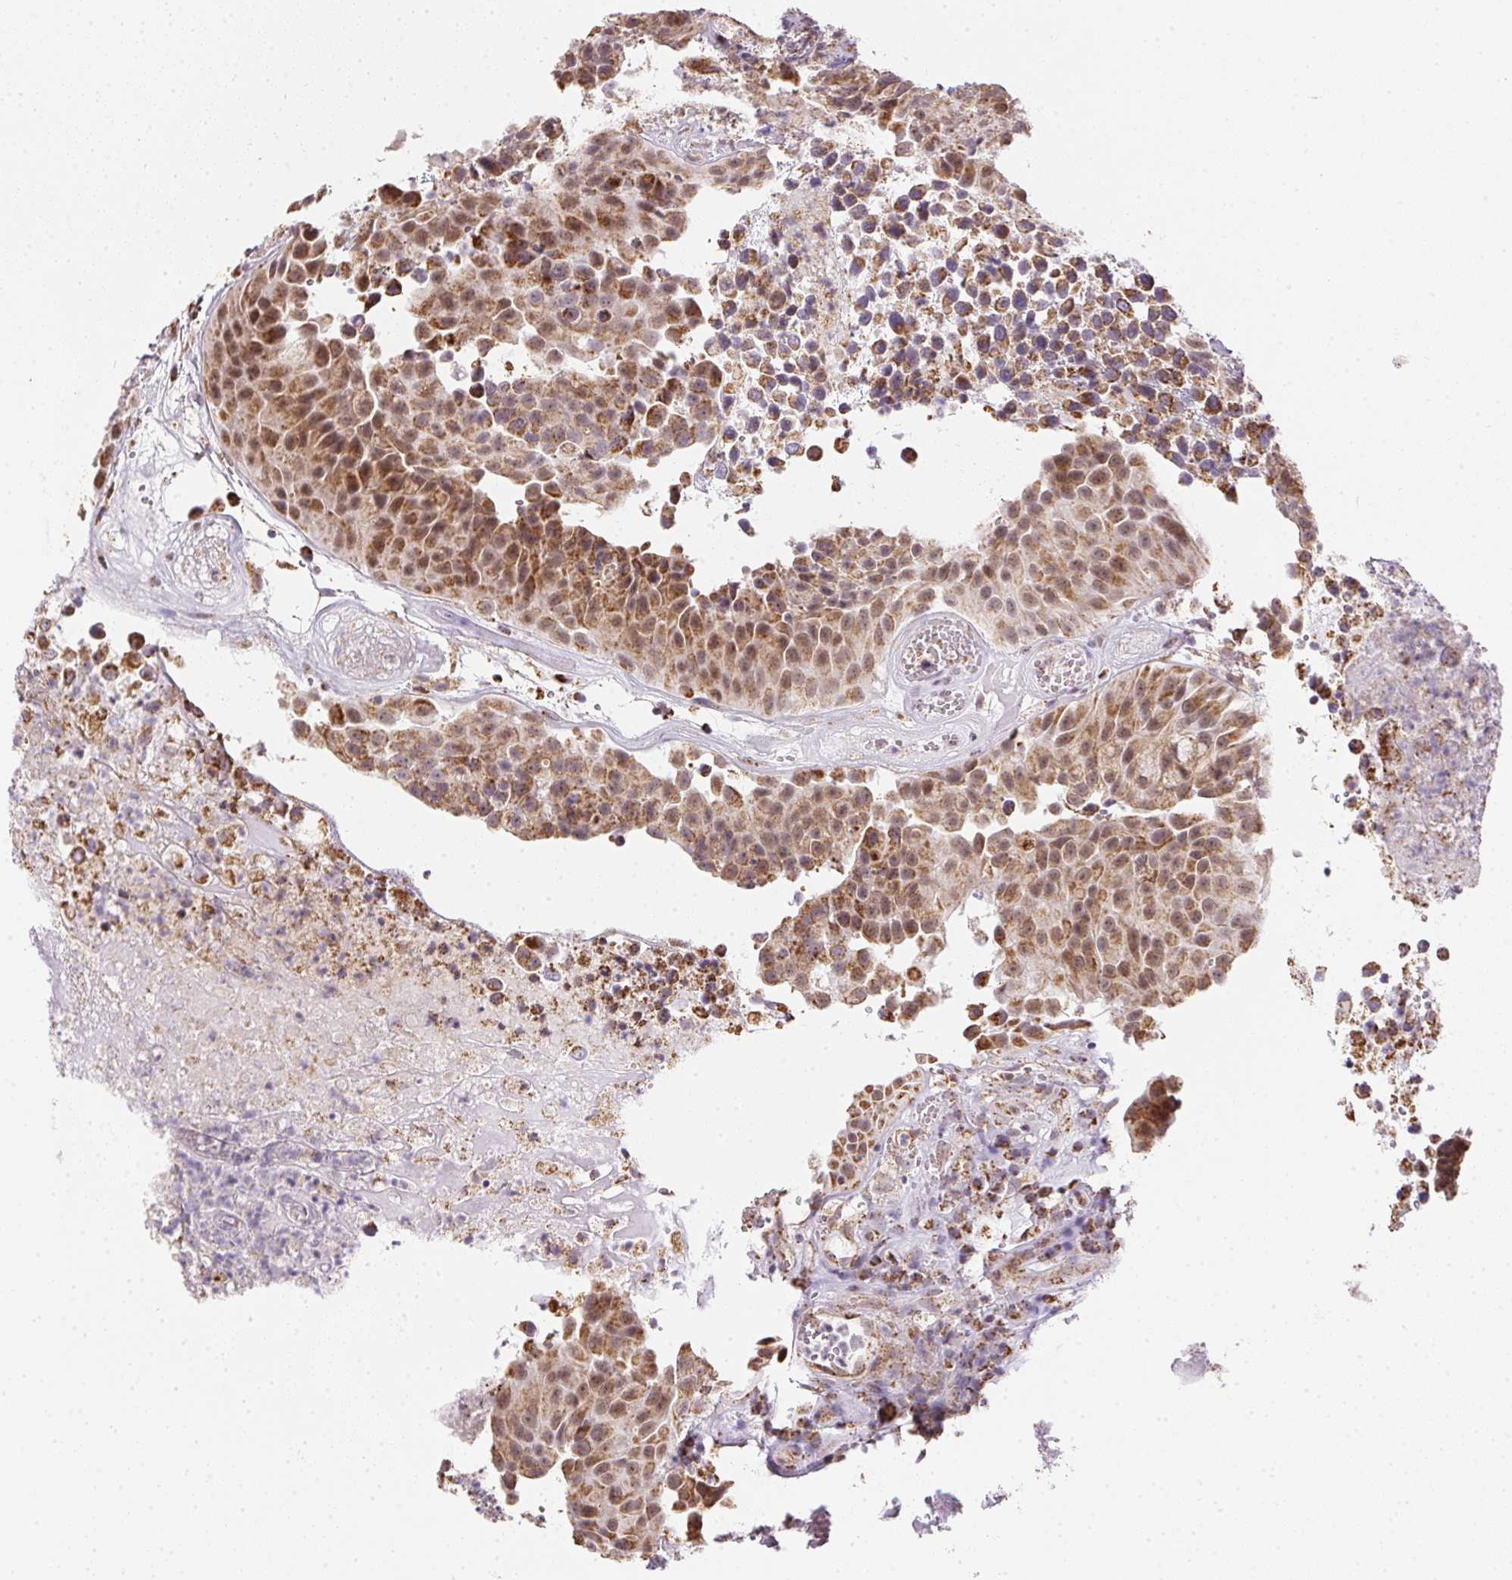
{"staining": {"intensity": "moderate", "quantity": ">75%", "location": "cytoplasmic/membranous"}, "tissue": "urothelial cancer", "cell_type": "Tumor cells", "image_type": "cancer", "snomed": [{"axis": "morphology", "description": "Urothelial carcinoma, Low grade"}, {"axis": "topography", "description": "Urinary bladder"}], "caption": "An image of urothelial cancer stained for a protein shows moderate cytoplasmic/membranous brown staining in tumor cells. Using DAB (brown) and hematoxylin (blue) stains, captured at high magnification using brightfield microscopy.", "gene": "MAPK11", "patient": {"sex": "male", "age": 76}}